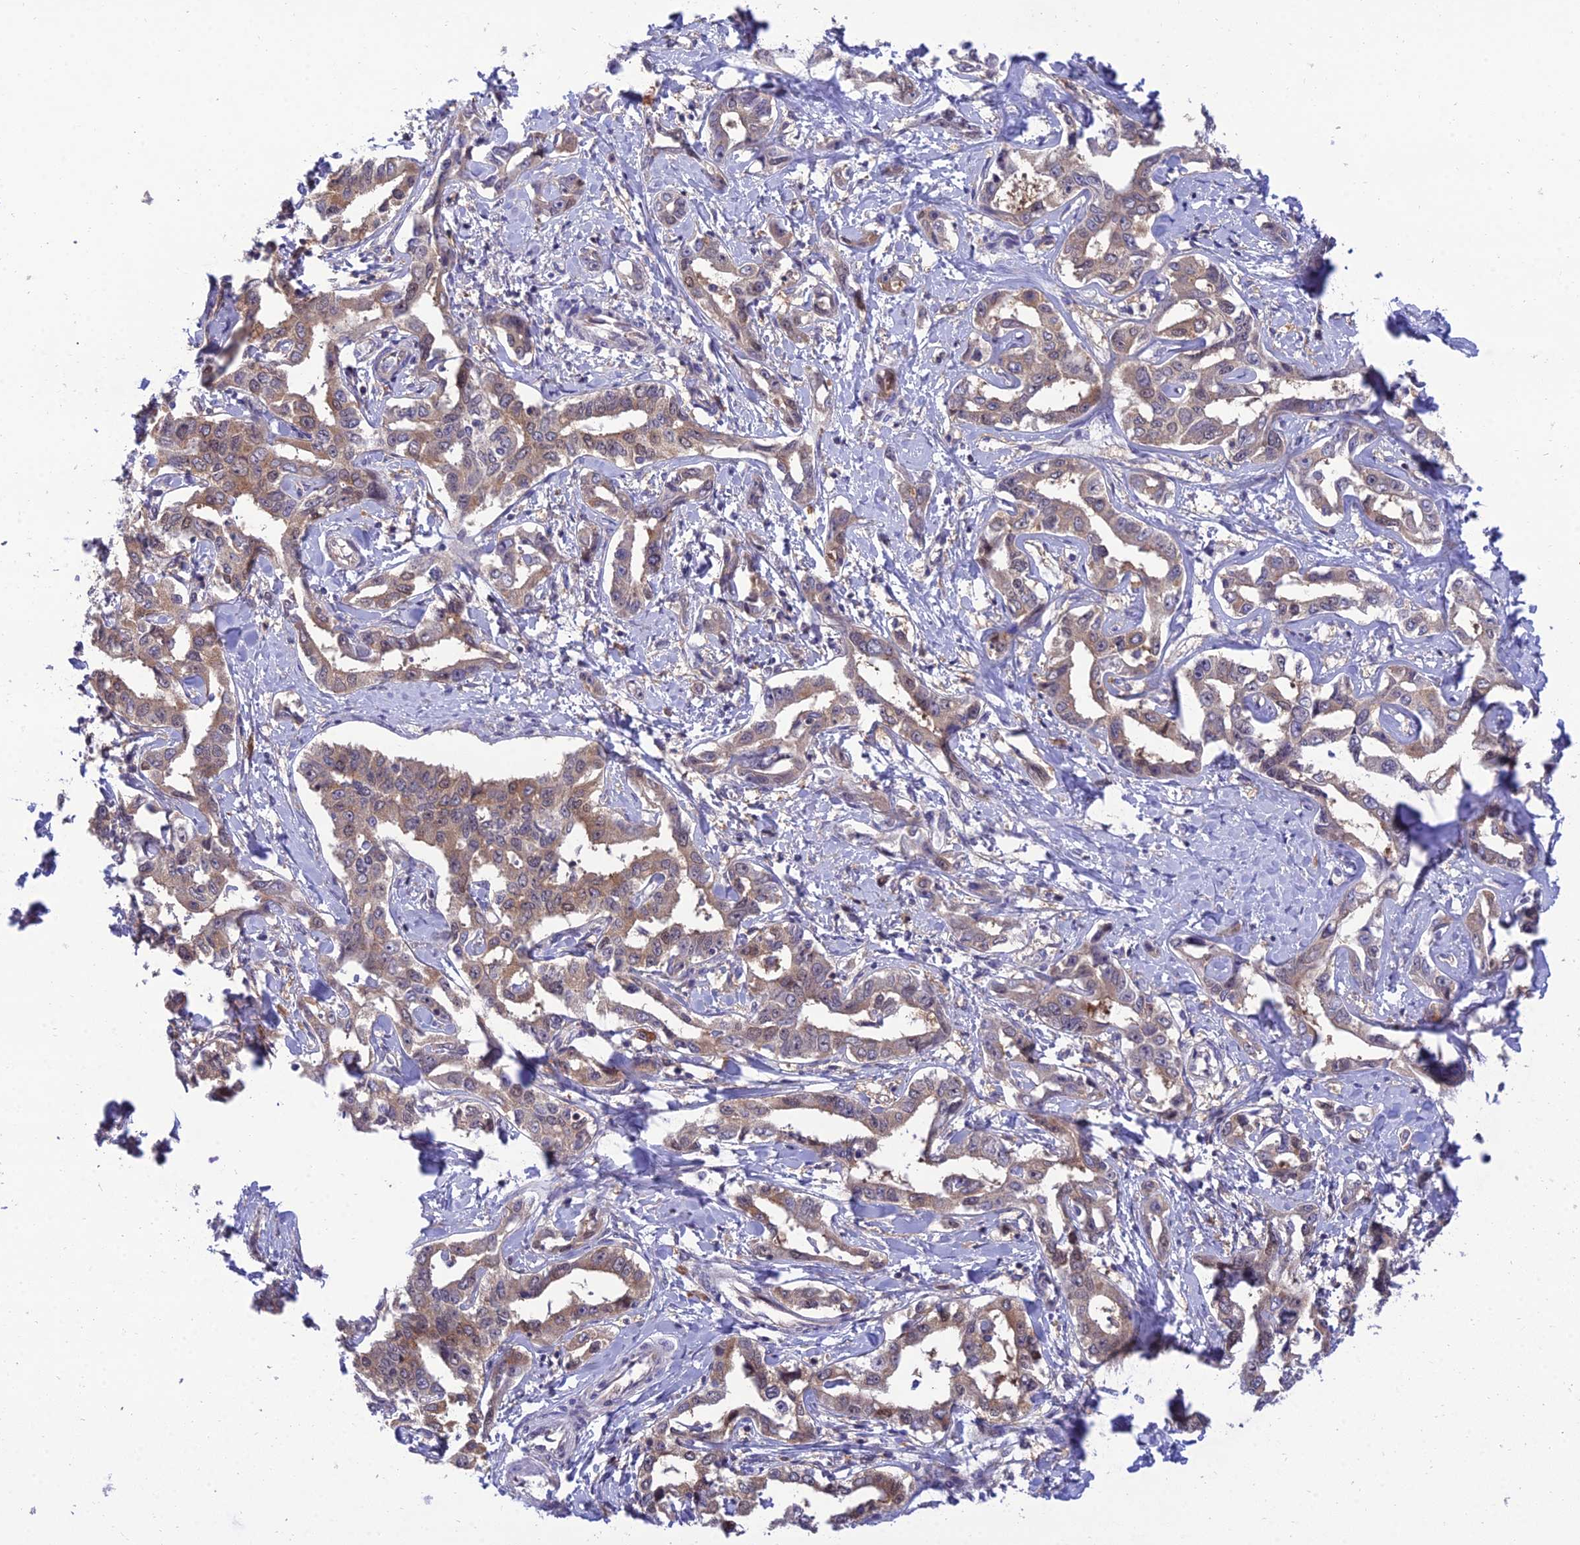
{"staining": {"intensity": "weak", "quantity": ">75%", "location": "cytoplasmic/membranous"}, "tissue": "liver cancer", "cell_type": "Tumor cells", "image_type": "cancer", "snomed": [{"axis": "morphology", "description": "Cholangiocarcinoma"}, {"axis": "topography", "description": "Liver"}], "caption": "This is an image of IHC staining of liver cholangiocarcinoma, which shows weak expression in the cytoplasmic/membranous of tumor cells.", "gene": "CLCN7", "patient": {"sex": "male", "age": 59}}